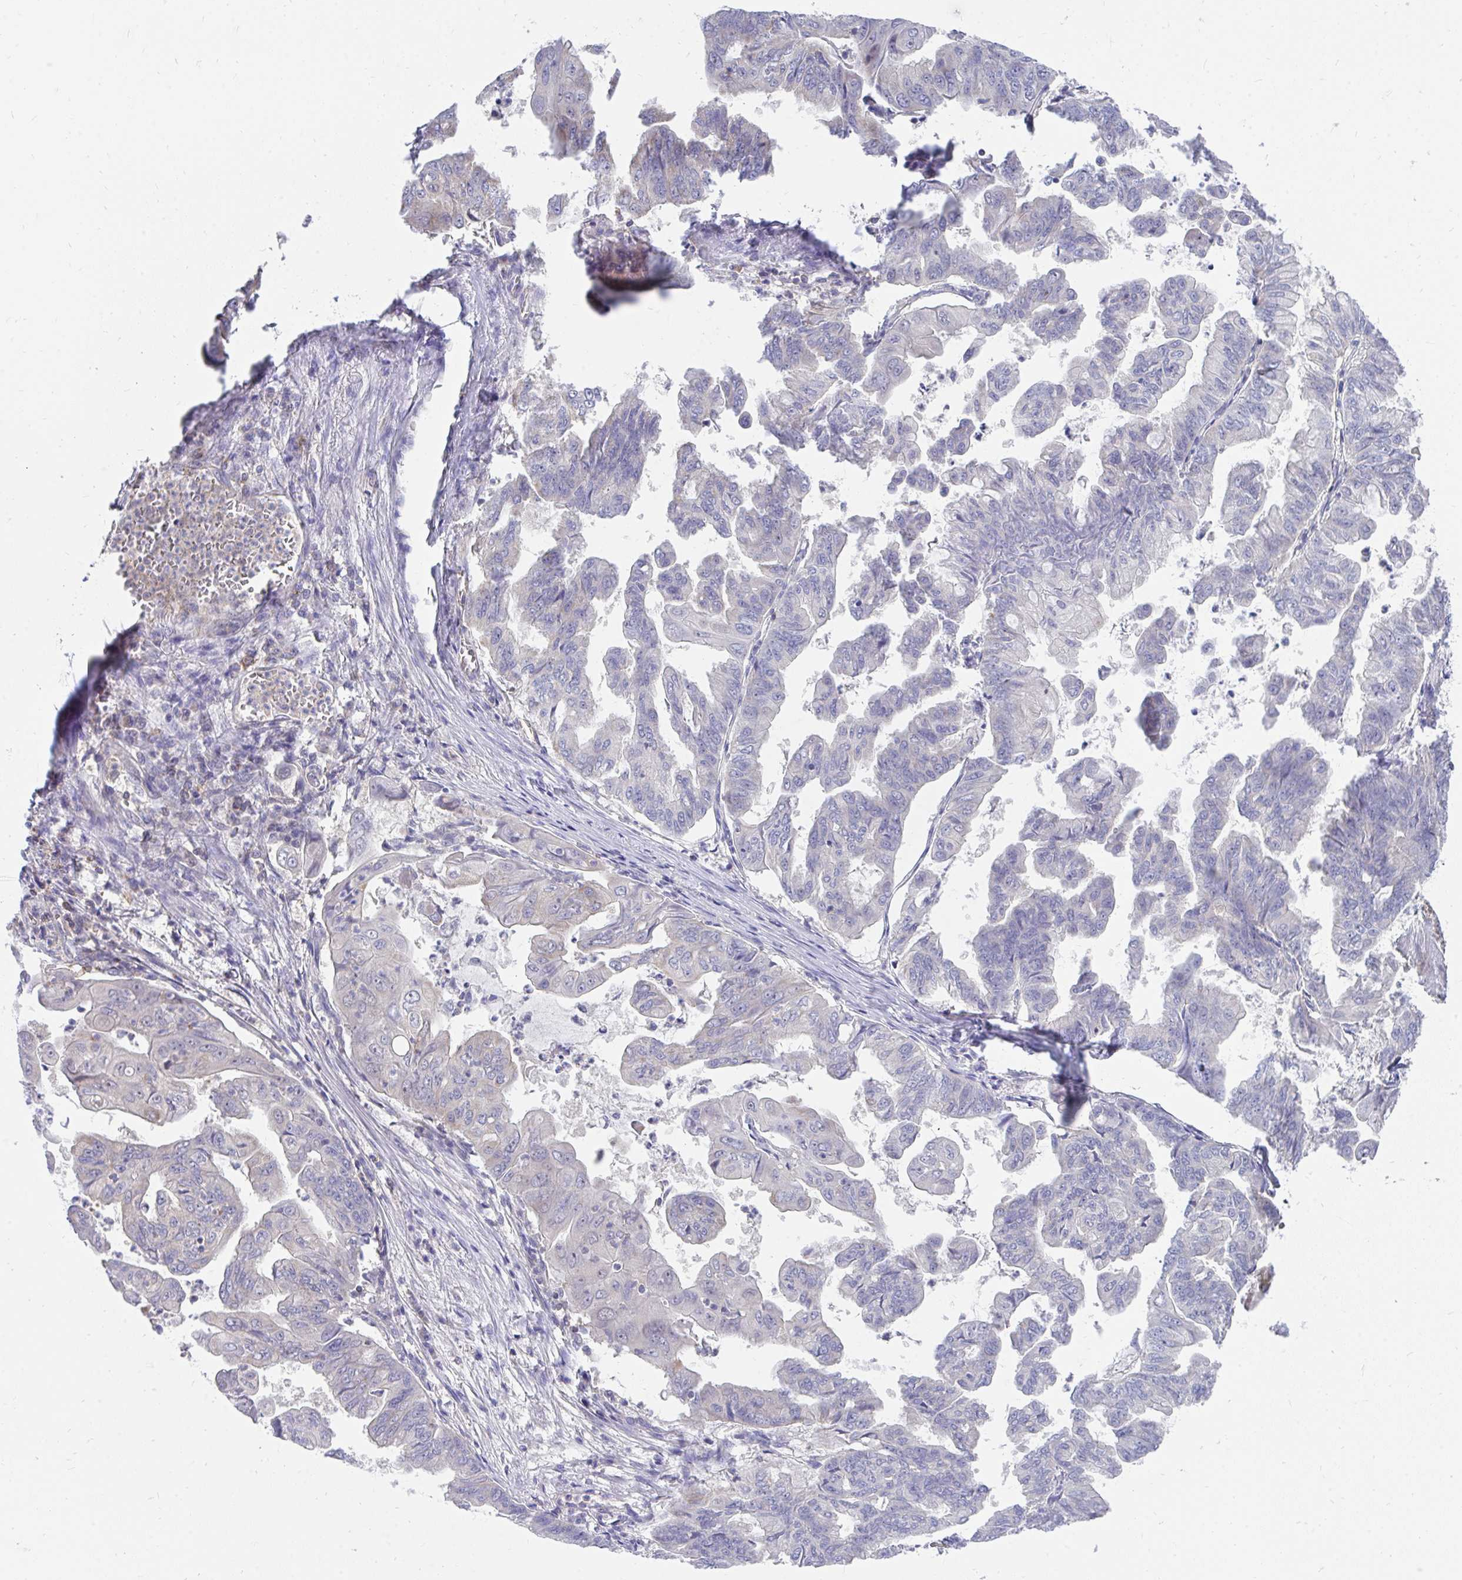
{"staining": {"intensity": "weak", "quantity": "<25%", "location": "cytoplasmic/membranous"}, "tissue": "stomach cancer", "cell_type": "Tumor cells", "image_type": "cancer", "snomed": [{"axis": "morphology", "description": "Adenocarcinoma, NOS"}, {"axis": "topography", "description": "Stomach, upper"}], "caption": "Histopathology image shows no protein staining in tumor cells of stomach cancer (adenocarcinoma) tissue.", "gene": "FHIP1B", "patient": {"sex": "male", "age": 80}}